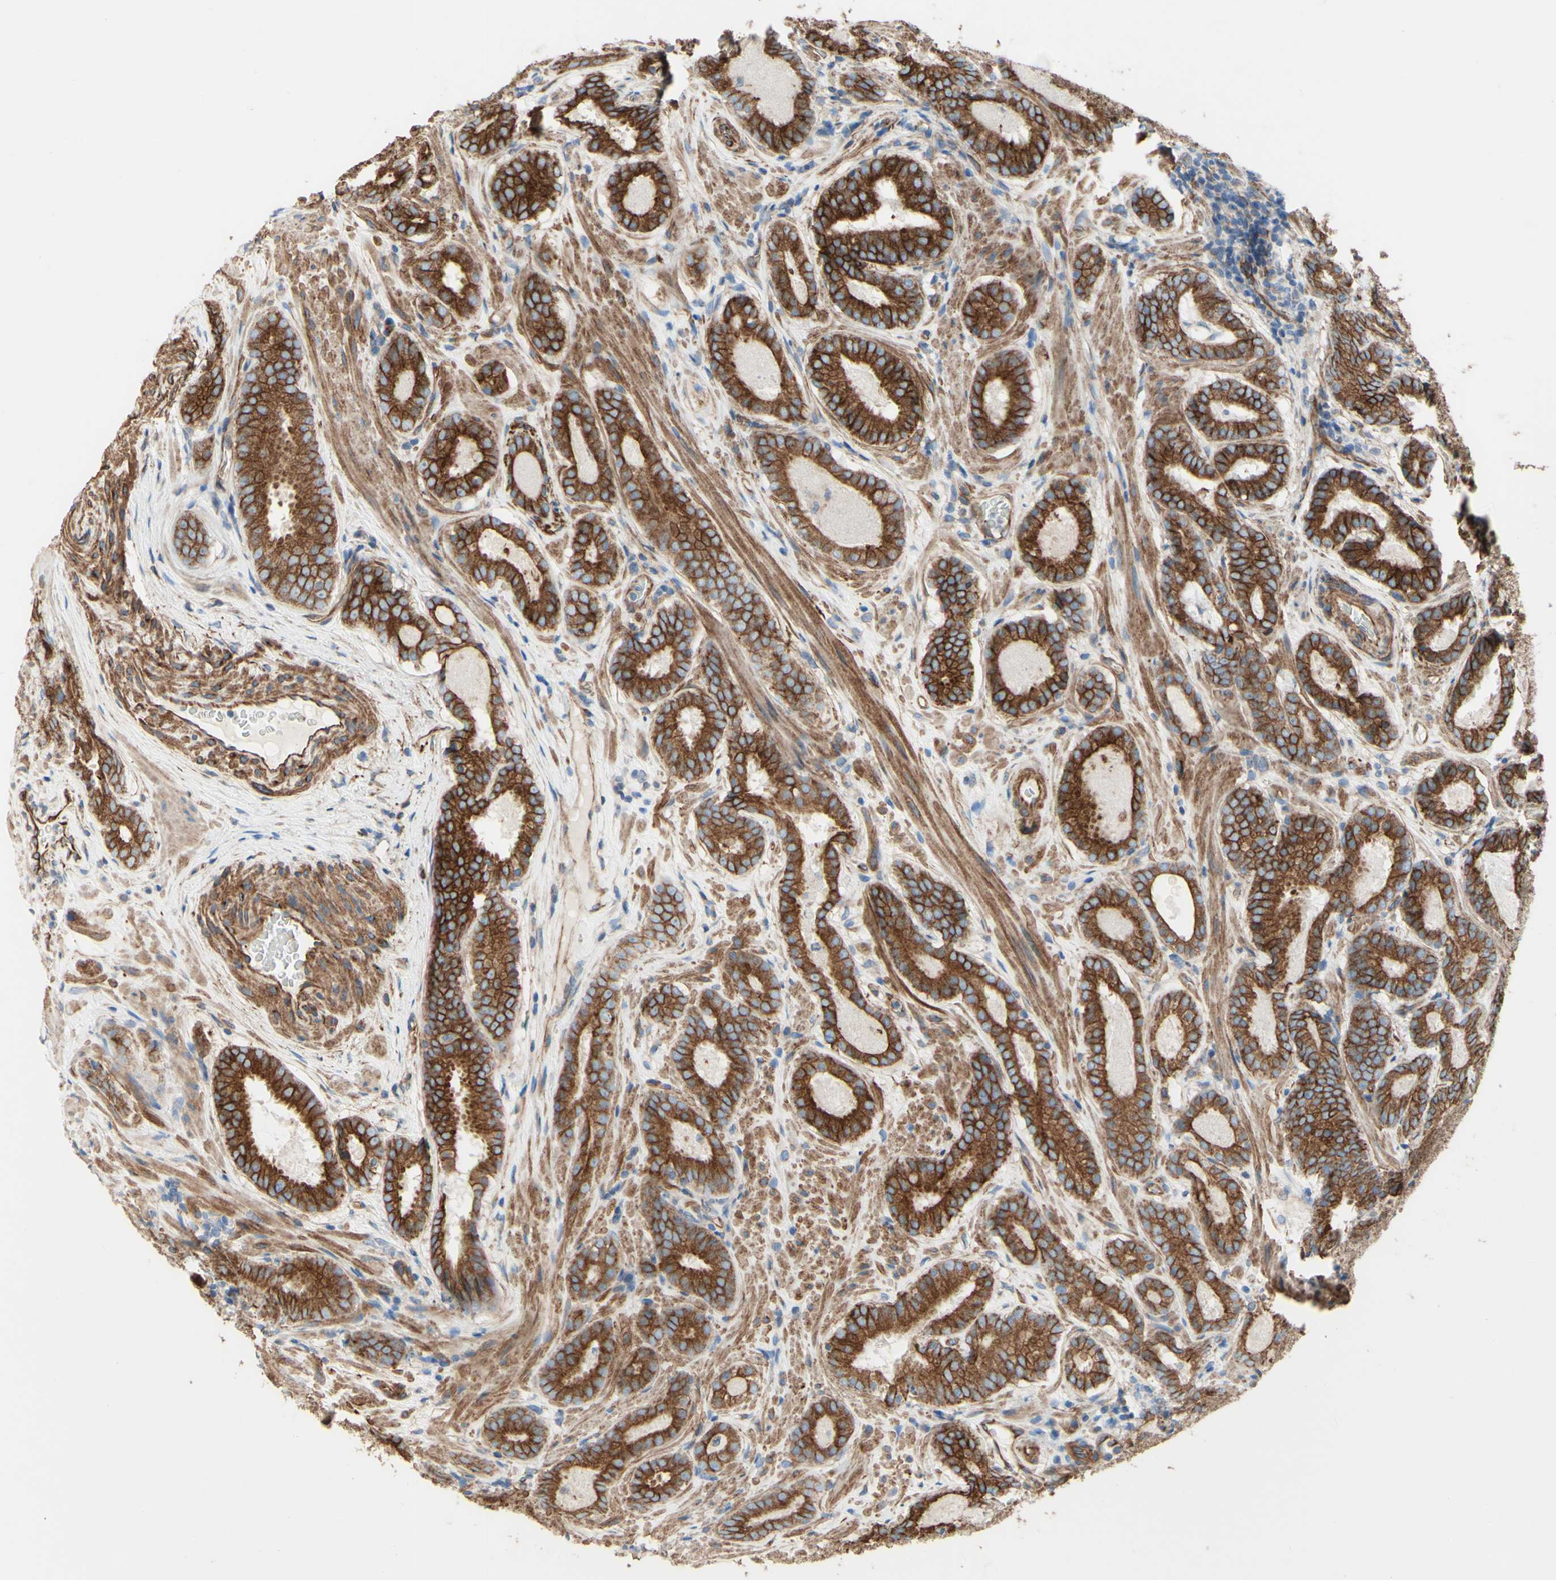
{"staining": {"intensity": "strong", "quantity": ">75%", "location": "cytoplasmic/membranous"}, "tissue": "prostate cancer", "cell_type": "Tumor cells", "image_type": "cancer", "snomed": [{"axis": "morphology", "description": "Adenocarcinoma, Low grade"}, {"axis": "topography", "description": "Prostate"}], "caption": "This is an image of immunohistochemistry (IHC) staining of low-grade adenocarcinoma (prostate), which shows strong positivity in the cytoplasmic/membranous of tumor cells.", "gene": "ENDOD1", "patient": {"sex": "male", "age": 69}}